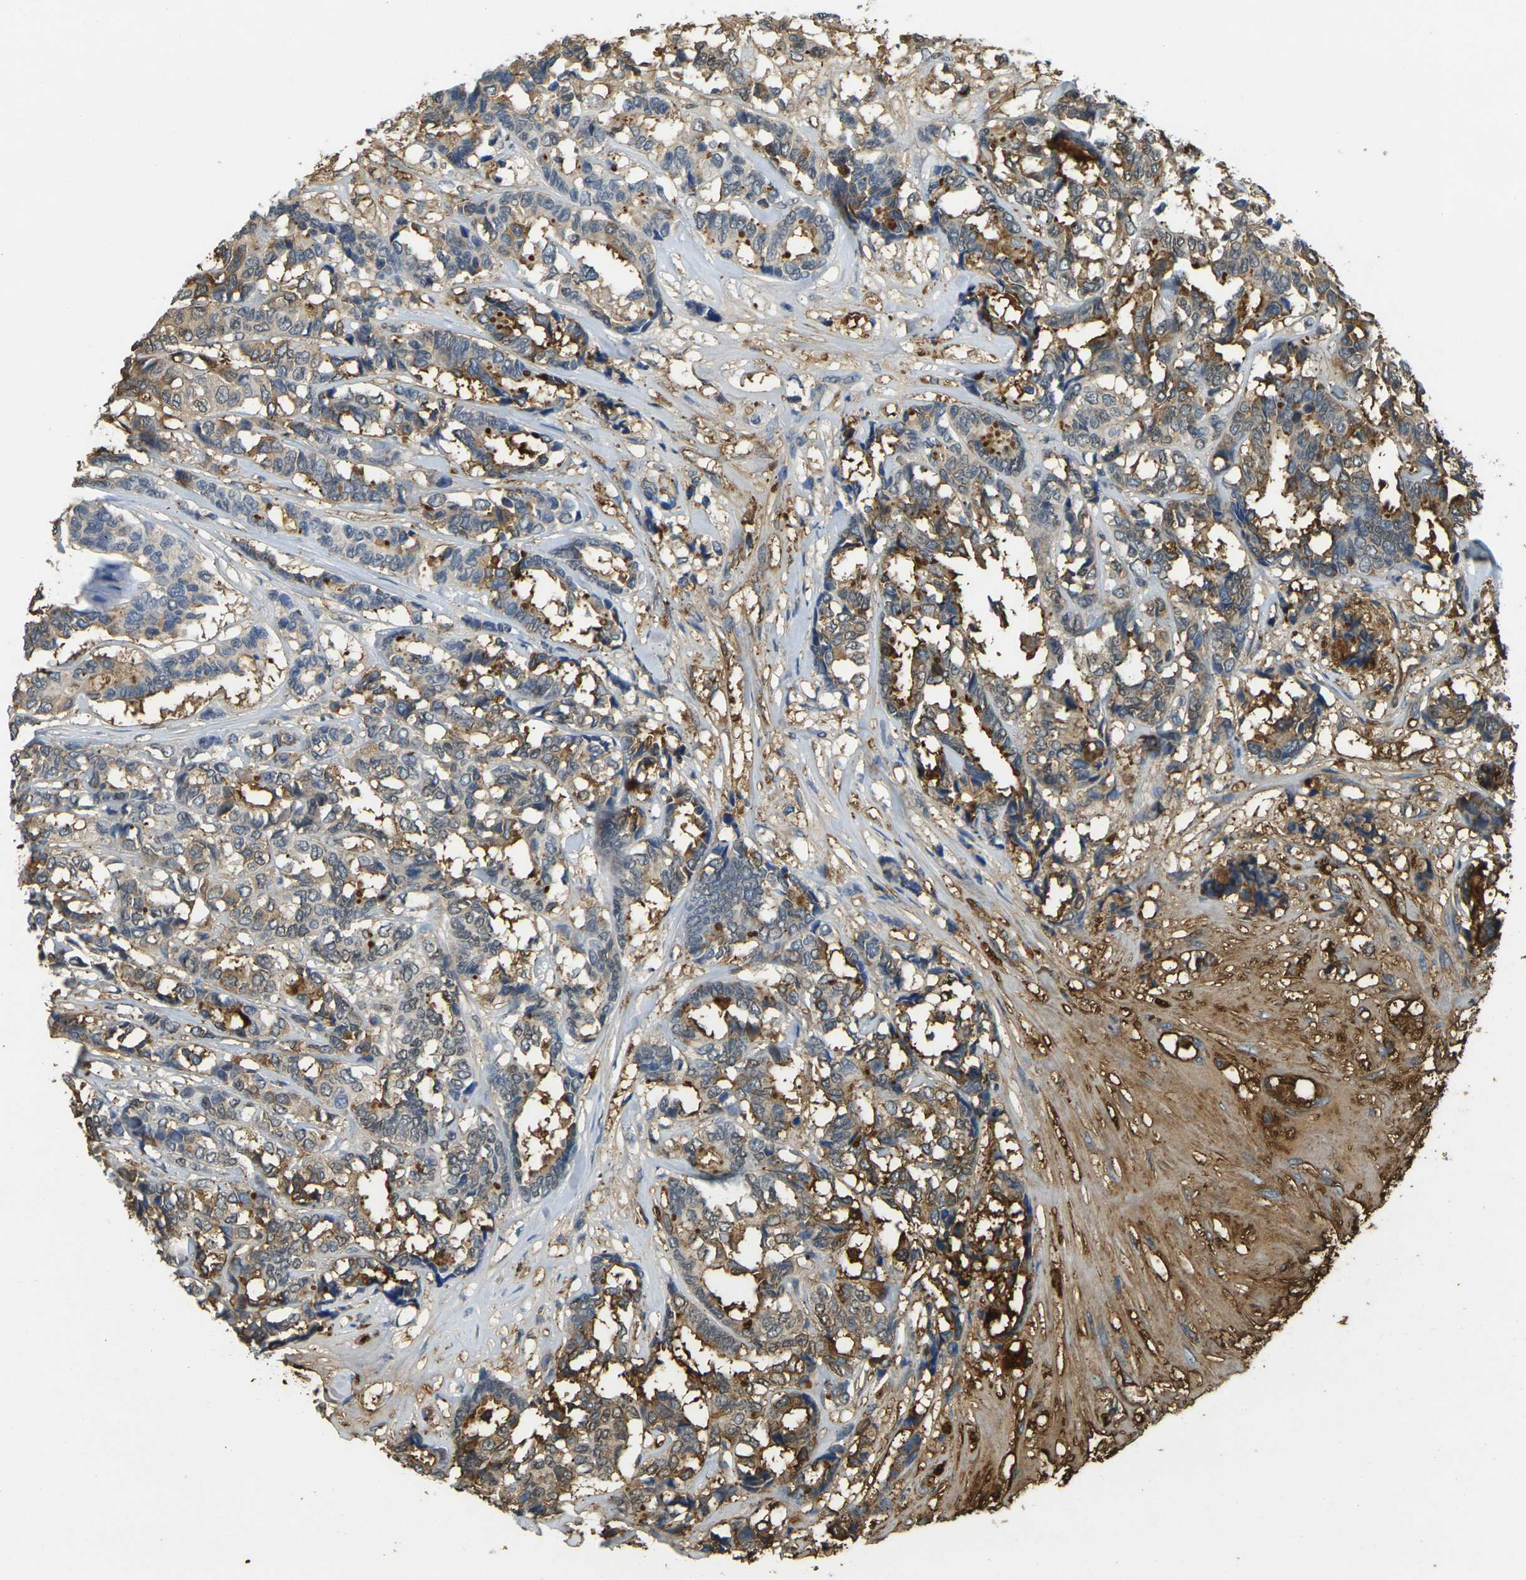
{"staining": {"intensity": "moderate", "quantity": "25%-75%", "location": "cytoplasmic/membranous"}, "tissue": "breast cancer", "cell_type": "Tumor cells", "image_type": "cancer", "snomed": [{"axis": "morphology", "description": "Duct carcinoma"}, {"axis": "topography", "description": "Breast"}], "caption": "IHC (DAB) staining of human invasive ductal carcinoma (breast) shows moderate cytoplasmic/membranous protein staining in about 25%-75% of tumor cells.", "gene": "PLCD1", "patient": {"sex": "female", "age": 87}}